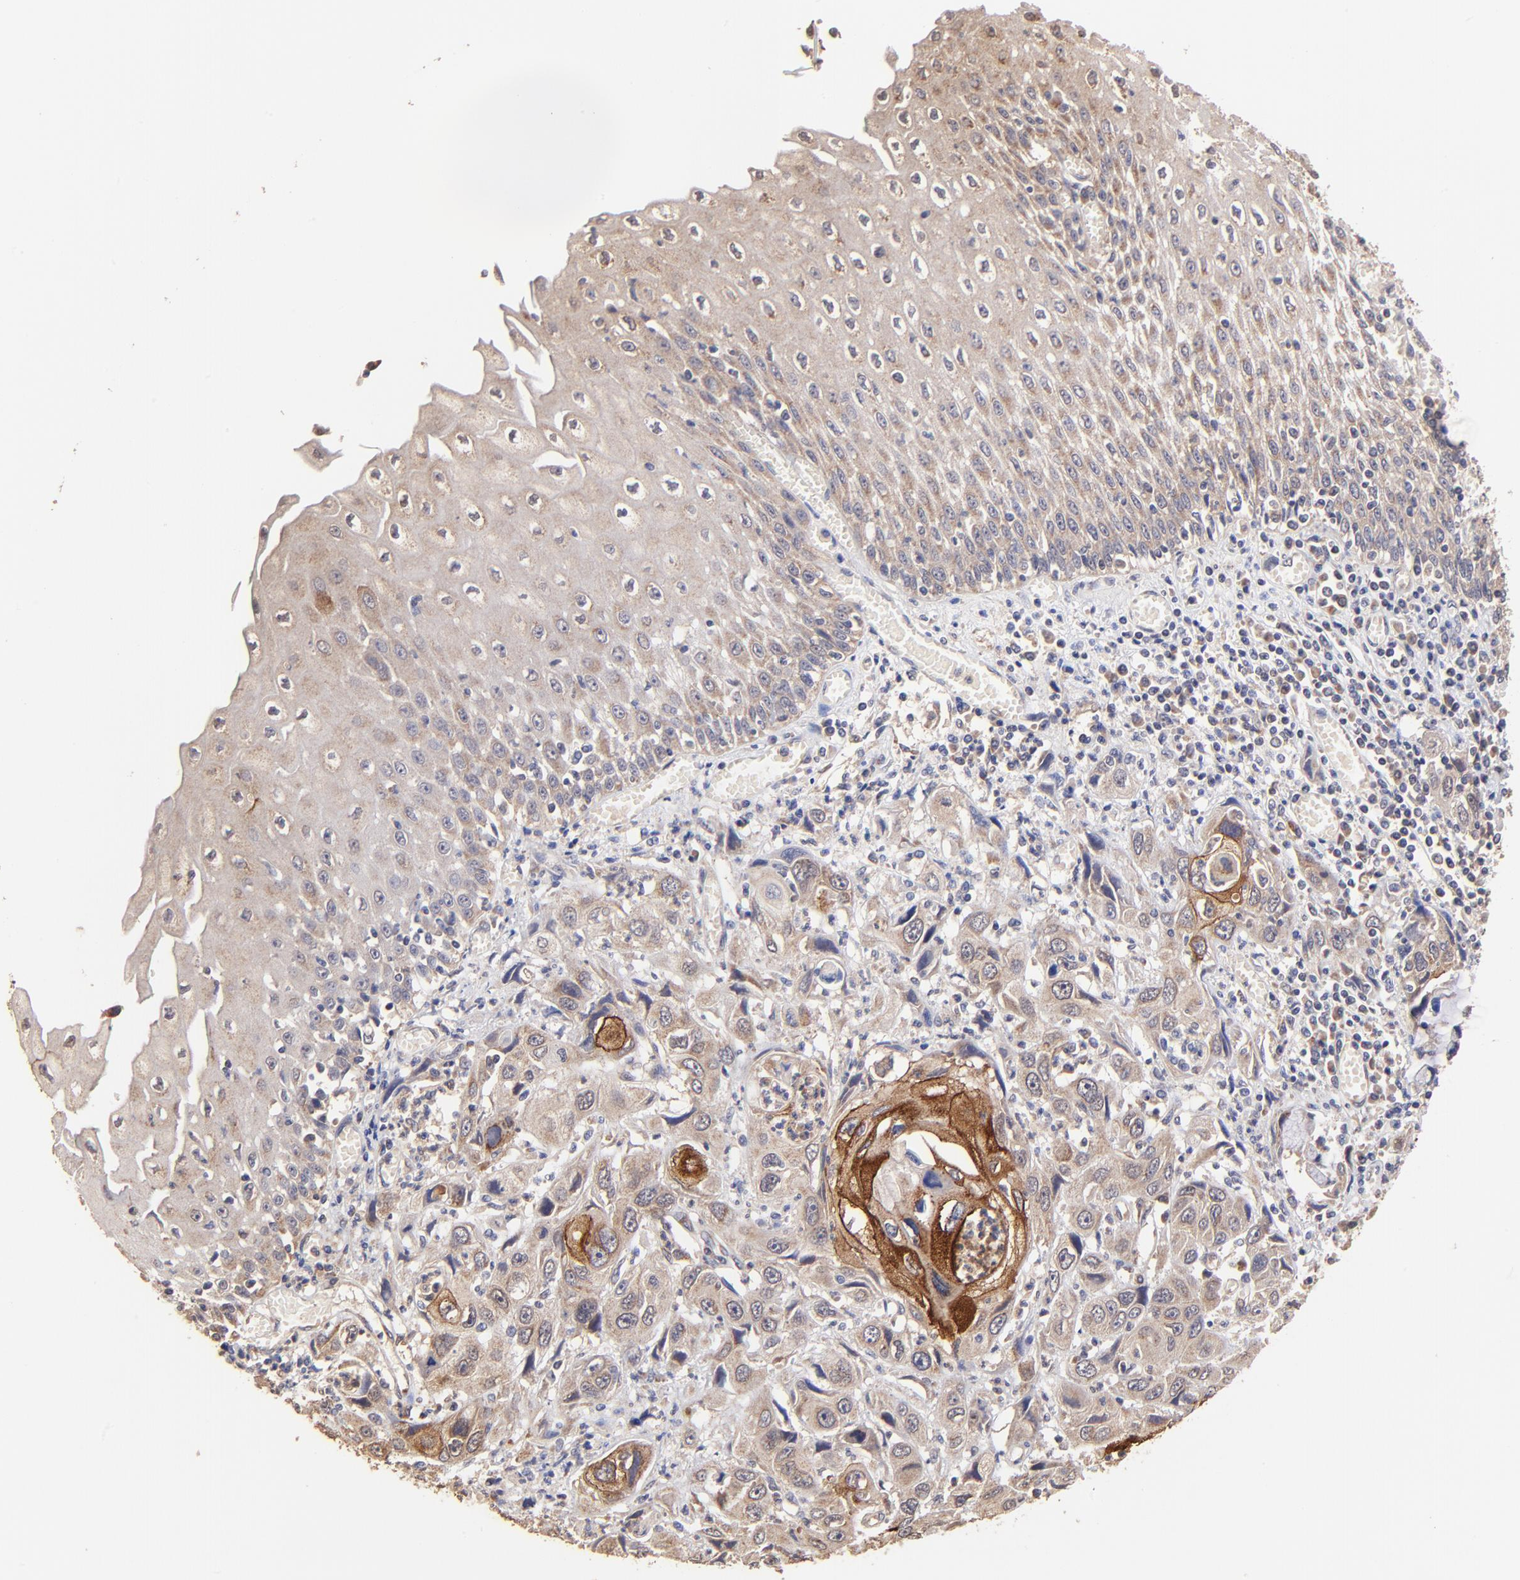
{"staining": {"intensity": "moderate", "quantity": "25%-75%", "location": "cytoplasmic/membranous"}, "tissue": "esophagus", "cell_type": "Squamous epithelial cells", "image_type": "normal", "snomed": [{"axis": "morphology", "description": "Normal tissue, NOS"}, {"axis": "topography", "description": "Esophagus"}], "caption": "Normal esophagus reveals moderate cytoplasmic/membranous positivity in approximately 25%-75% of squamous epithelial cells, visualized by immunohistochemistry.", "gene": "BAIAP2L2", "patient": {"sex": "male", "age": 65}}